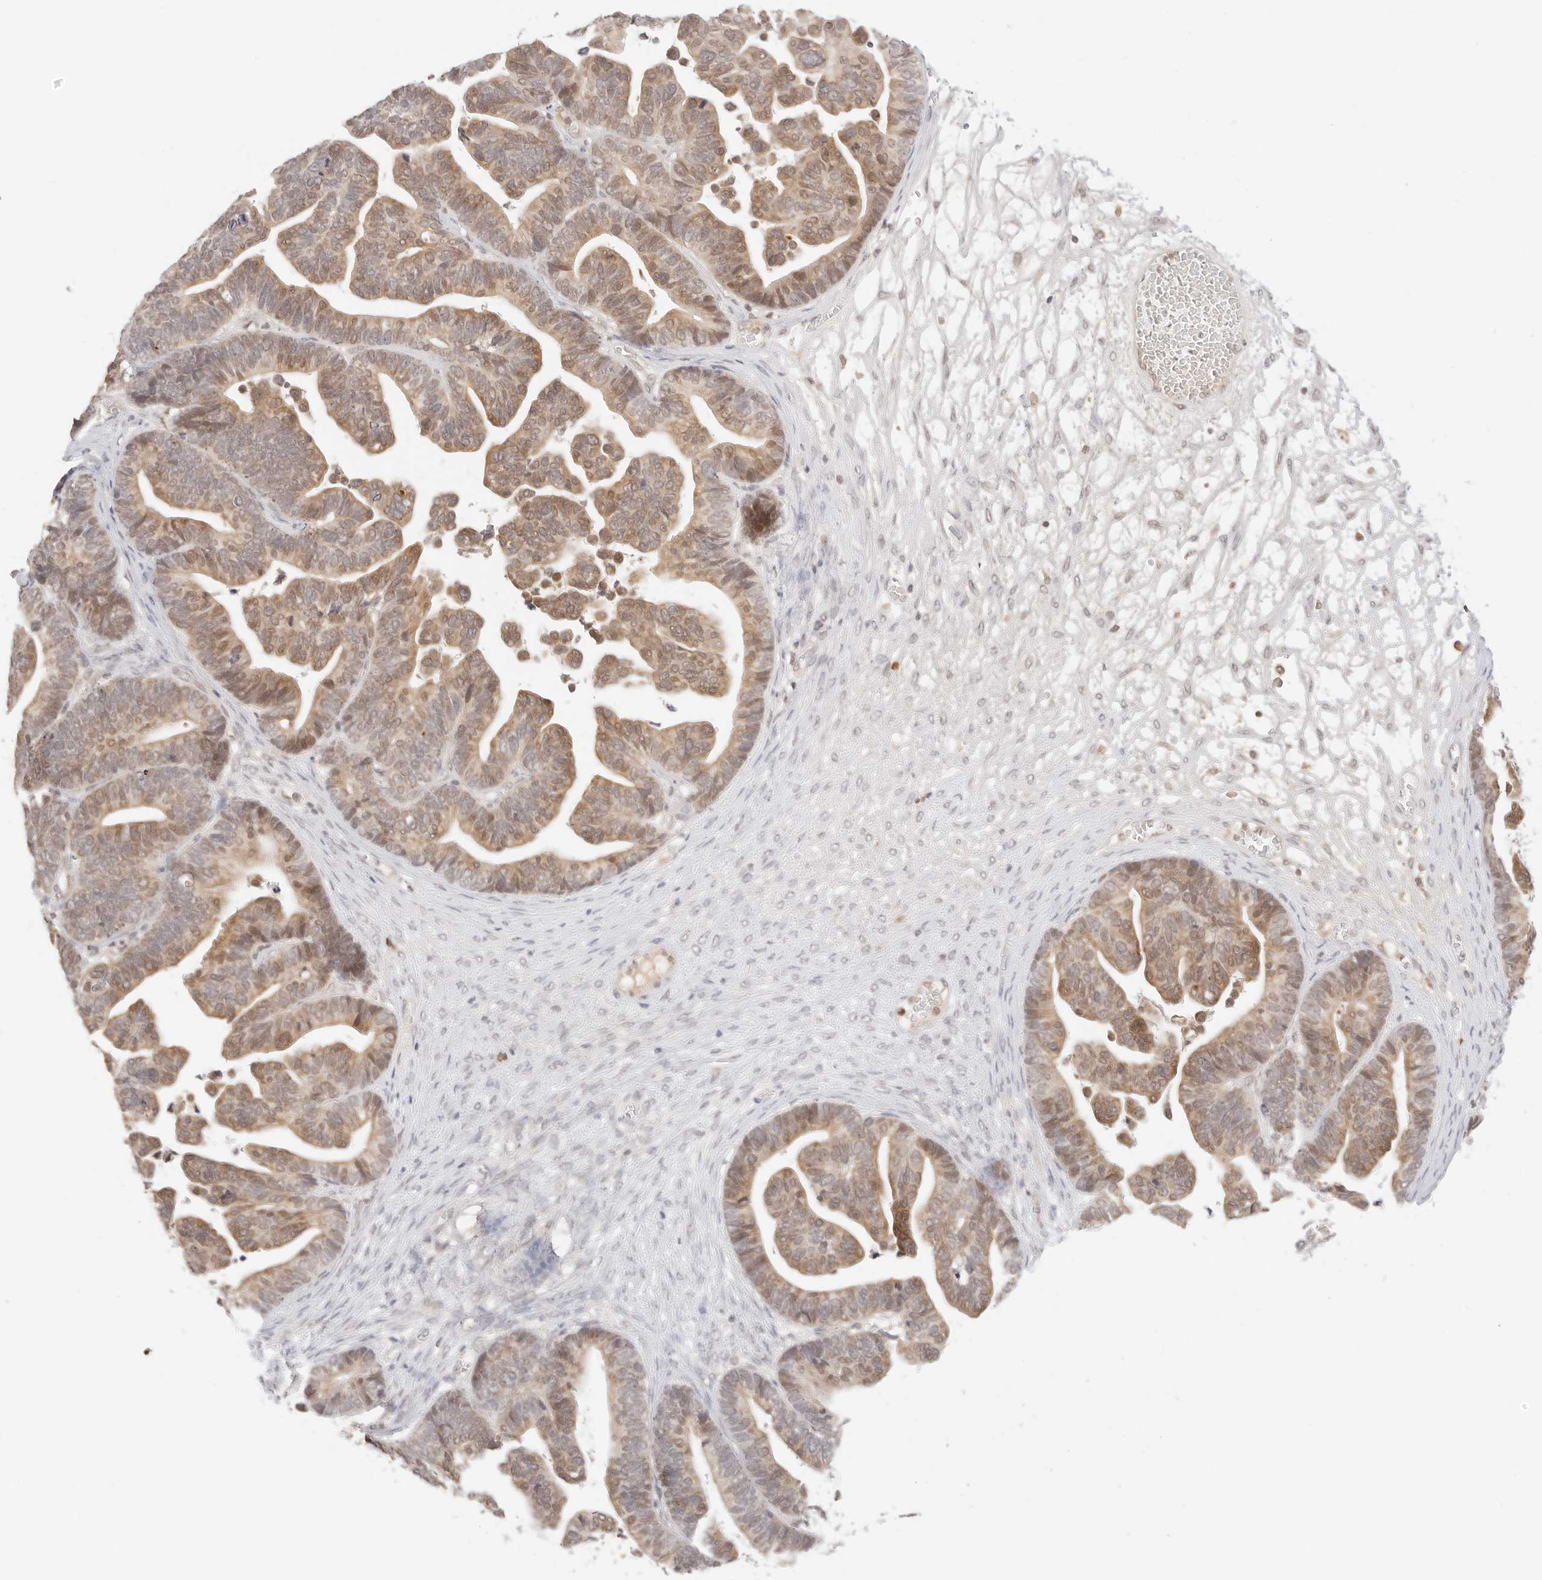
{"staining": {"intensity": "moderate", "quantity": ">75%", "location": "cytoplasmic/membranous"}, "tissue": "ovarian cancer", "cell_type": "Tumor cells", "image_type": "cancer", "snomed": [{"axis": "morphology", "description": "Cystadenocarcinoma, serous, NOS"}, {"axis": "topography", "description": "Ovary"}], "caption": "Immunohistochemistry (IHC) photomicrograph of neoplastic tissue: human serous cystadenocarcinoma (ovarian) stained using immunohistochemistry exhibits medium levels of moderate protein expression localized specifically in the cytoplasmic/membranous of tumor cells, appearing as a cytoplasmic/membranous brown color.", "gene": "SEPTIN4", "patient": {"sex": "female", "age": 56}}